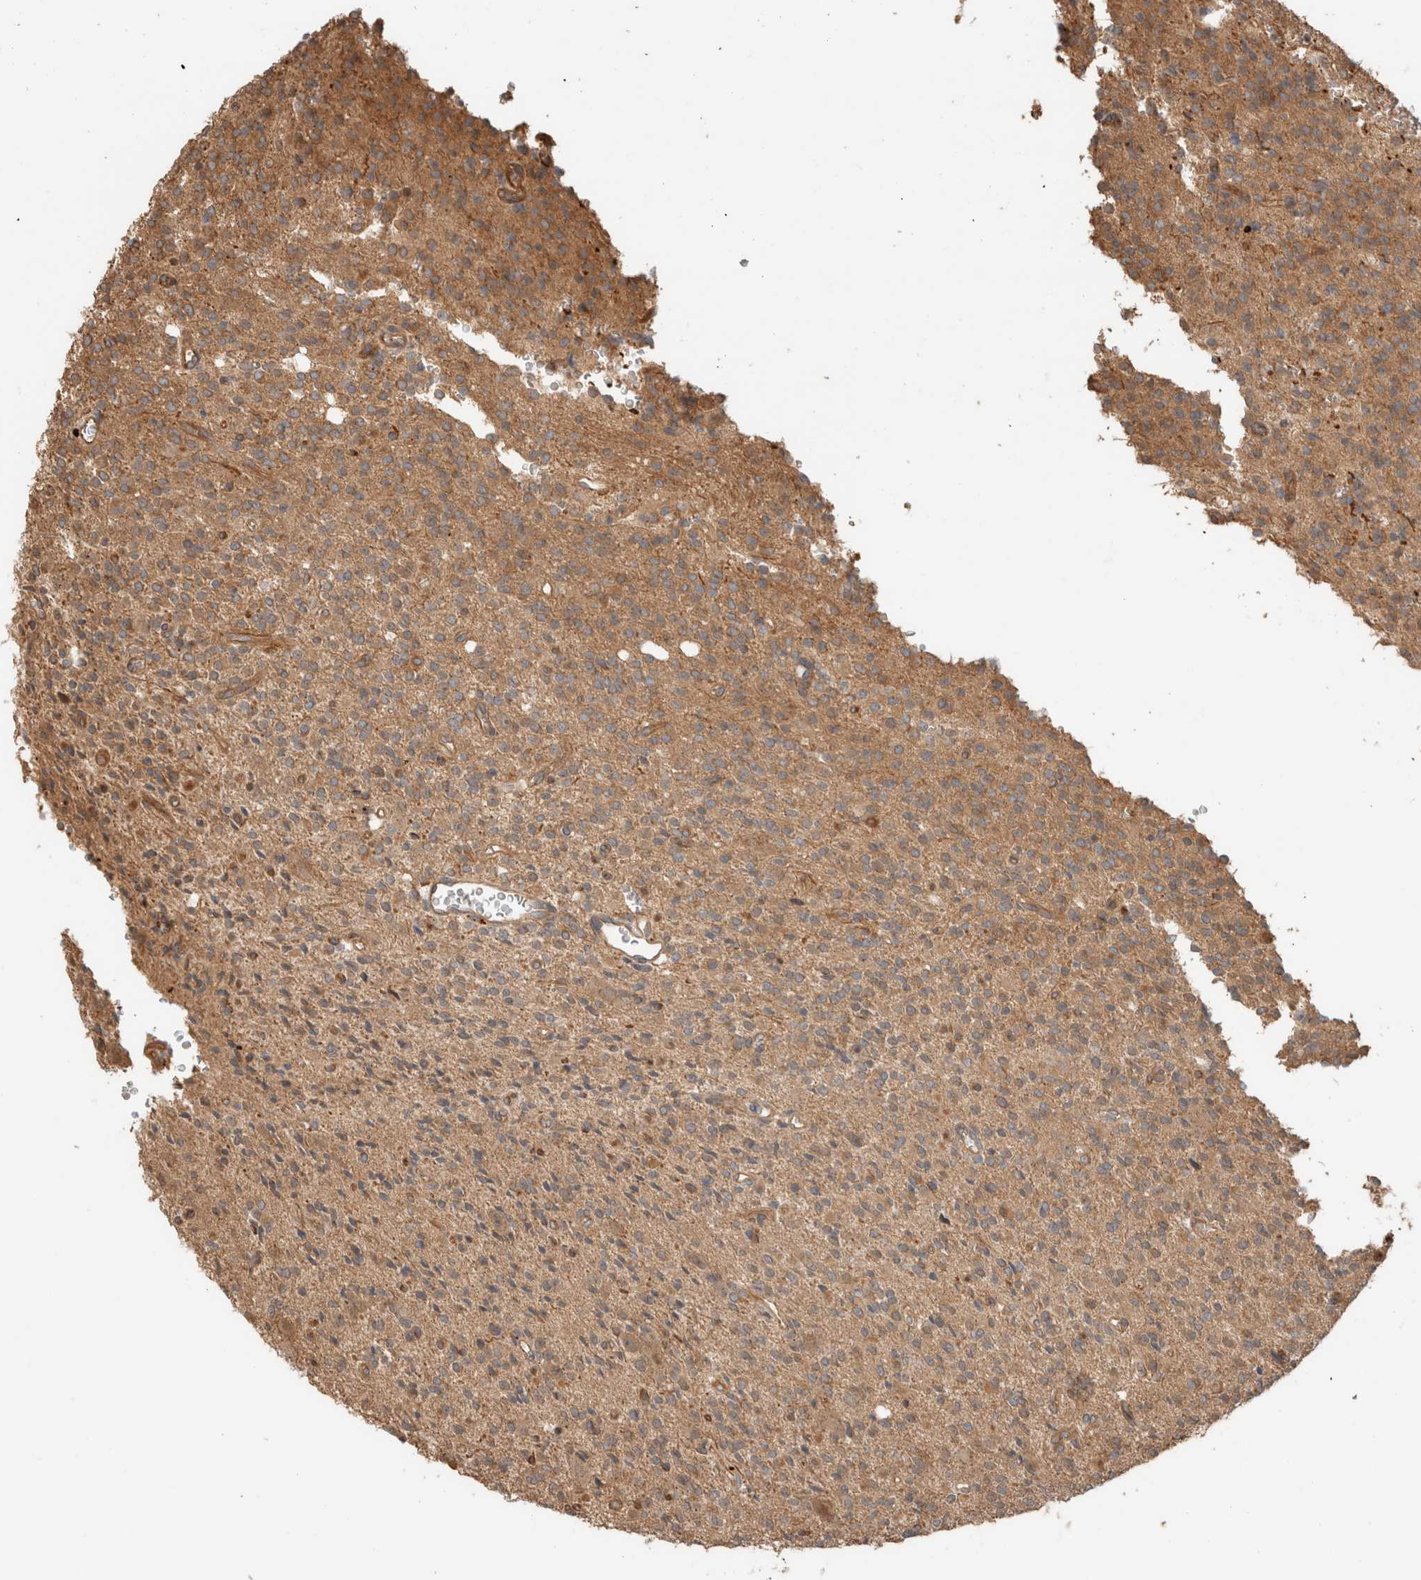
{"staining": {"intensity": "moderate", "quantity": ">75%", "location": "cytoplasmic/membranous"}, "tissue": "glioma", "cell_type": "Tumor cells", "image_type": "cancer", "snomed": [{"axis": "morphology", "description": "Glioma, malignant, High grade"}, {"axis": "topography", "description": "Brain"}], "caption": "This photomicrograph demonstrates malignant glioma (high-grade) stained with immunohistochemistry to label a protein in brown. The cytoplasmic/membranous of tumor cells show moderate positivity for the protein. Nuclei are counter-stained blue.", "gene": "OTUD6B", "patient": {"sex": "male", "age": 34}}